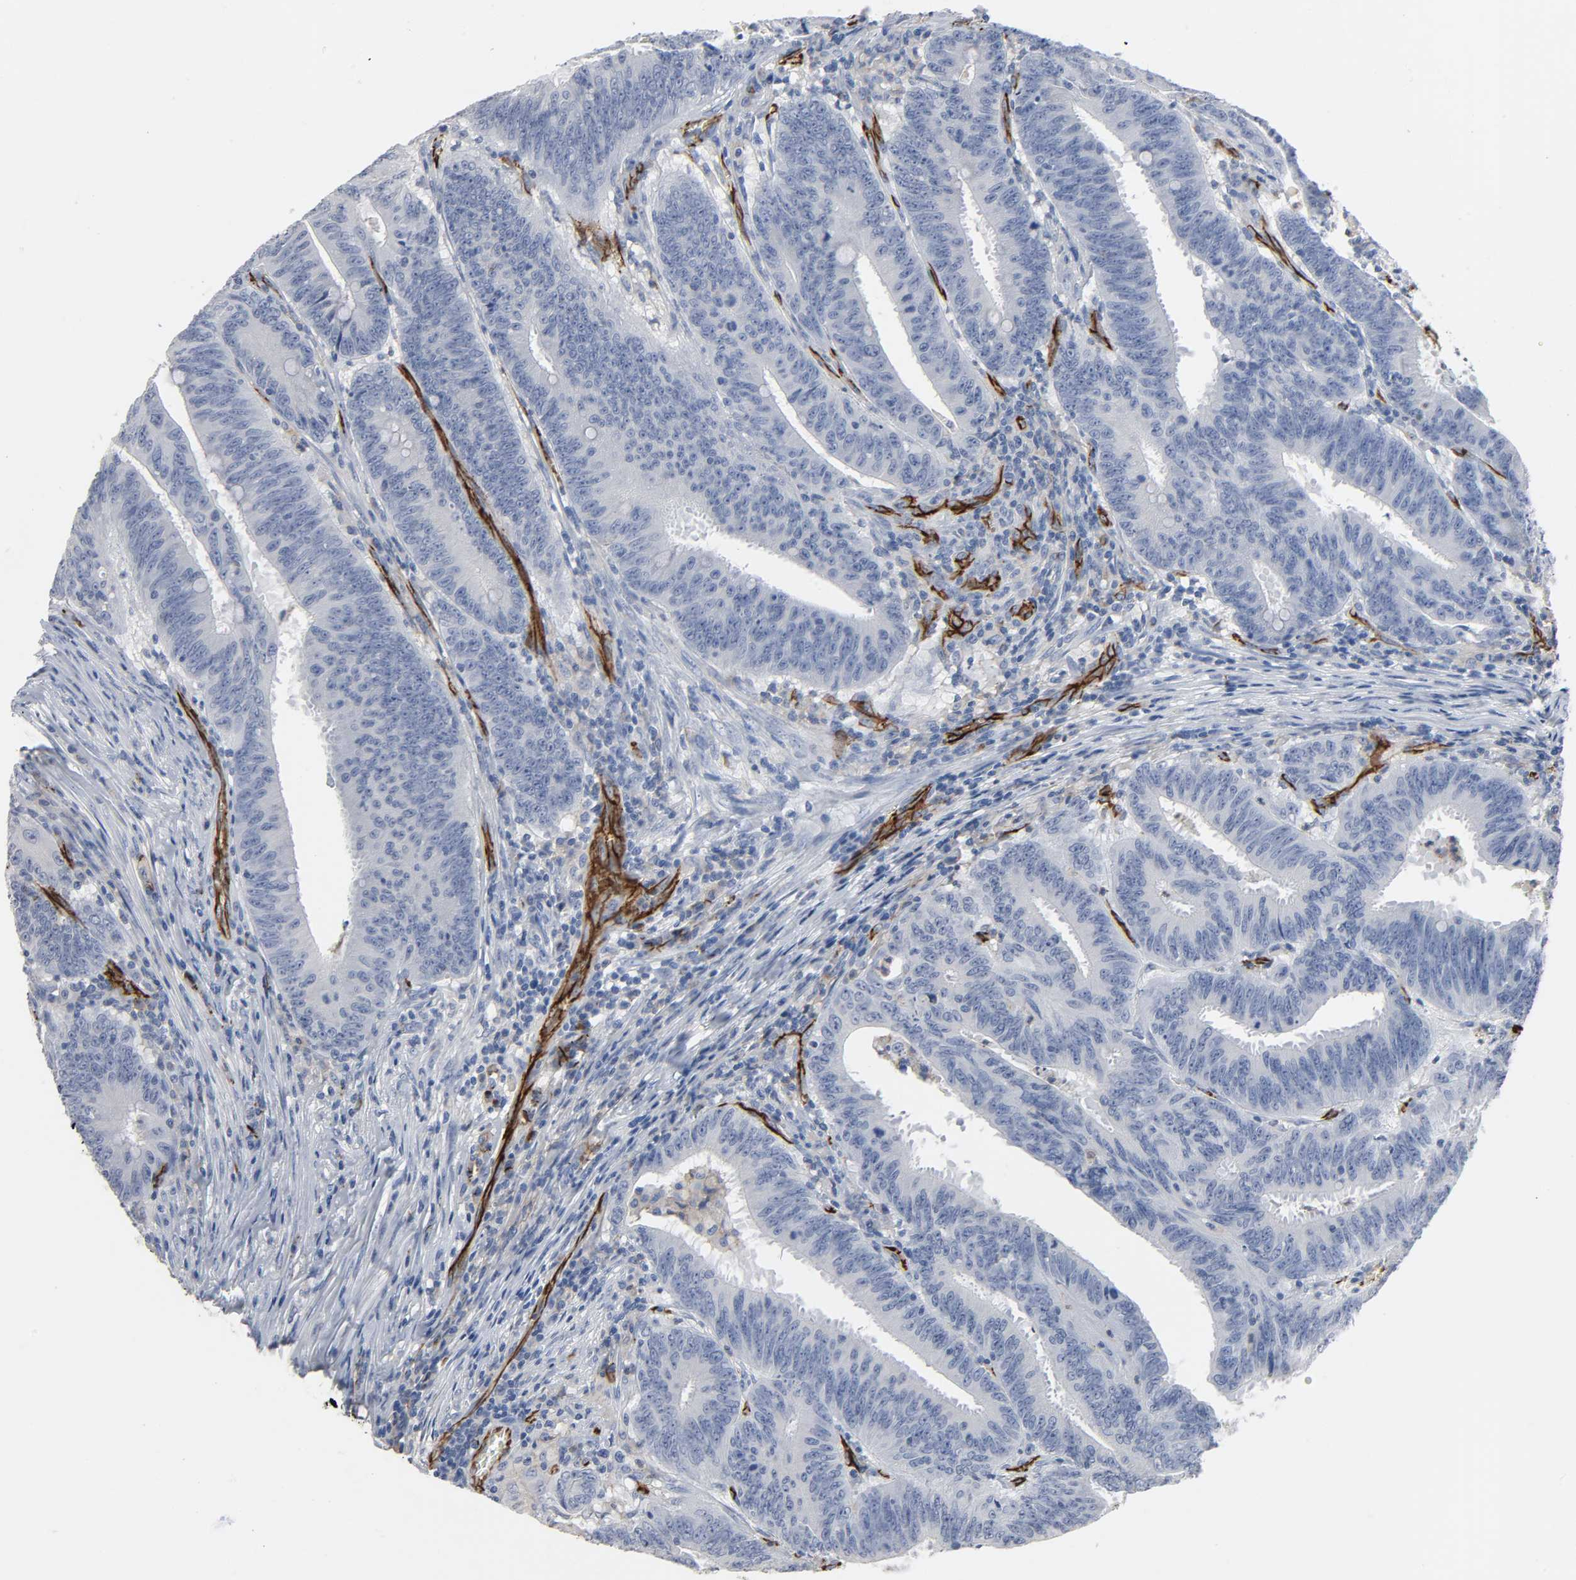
{"staining": {"intensity": "negative", "quantity": "none", "location": "none"}, "tissue": "colorectal cancer", "cell_type": "Tumor cells", "image_type": "cancer", "snomed": [{"axis": "morphology", "description": "Adenocarcinoma, NOS"}, {"axis": "topography", "description": "Colon"}], "caption": "An image of human colorectal cancer (adenocarcinoma) is negative for staining in tumor cells. (DAB immunohistochemistry (IHC) with hematoxylin counter stain).", "gene": "PECAM1", "patient": {"sex": "male", "age": 45}}